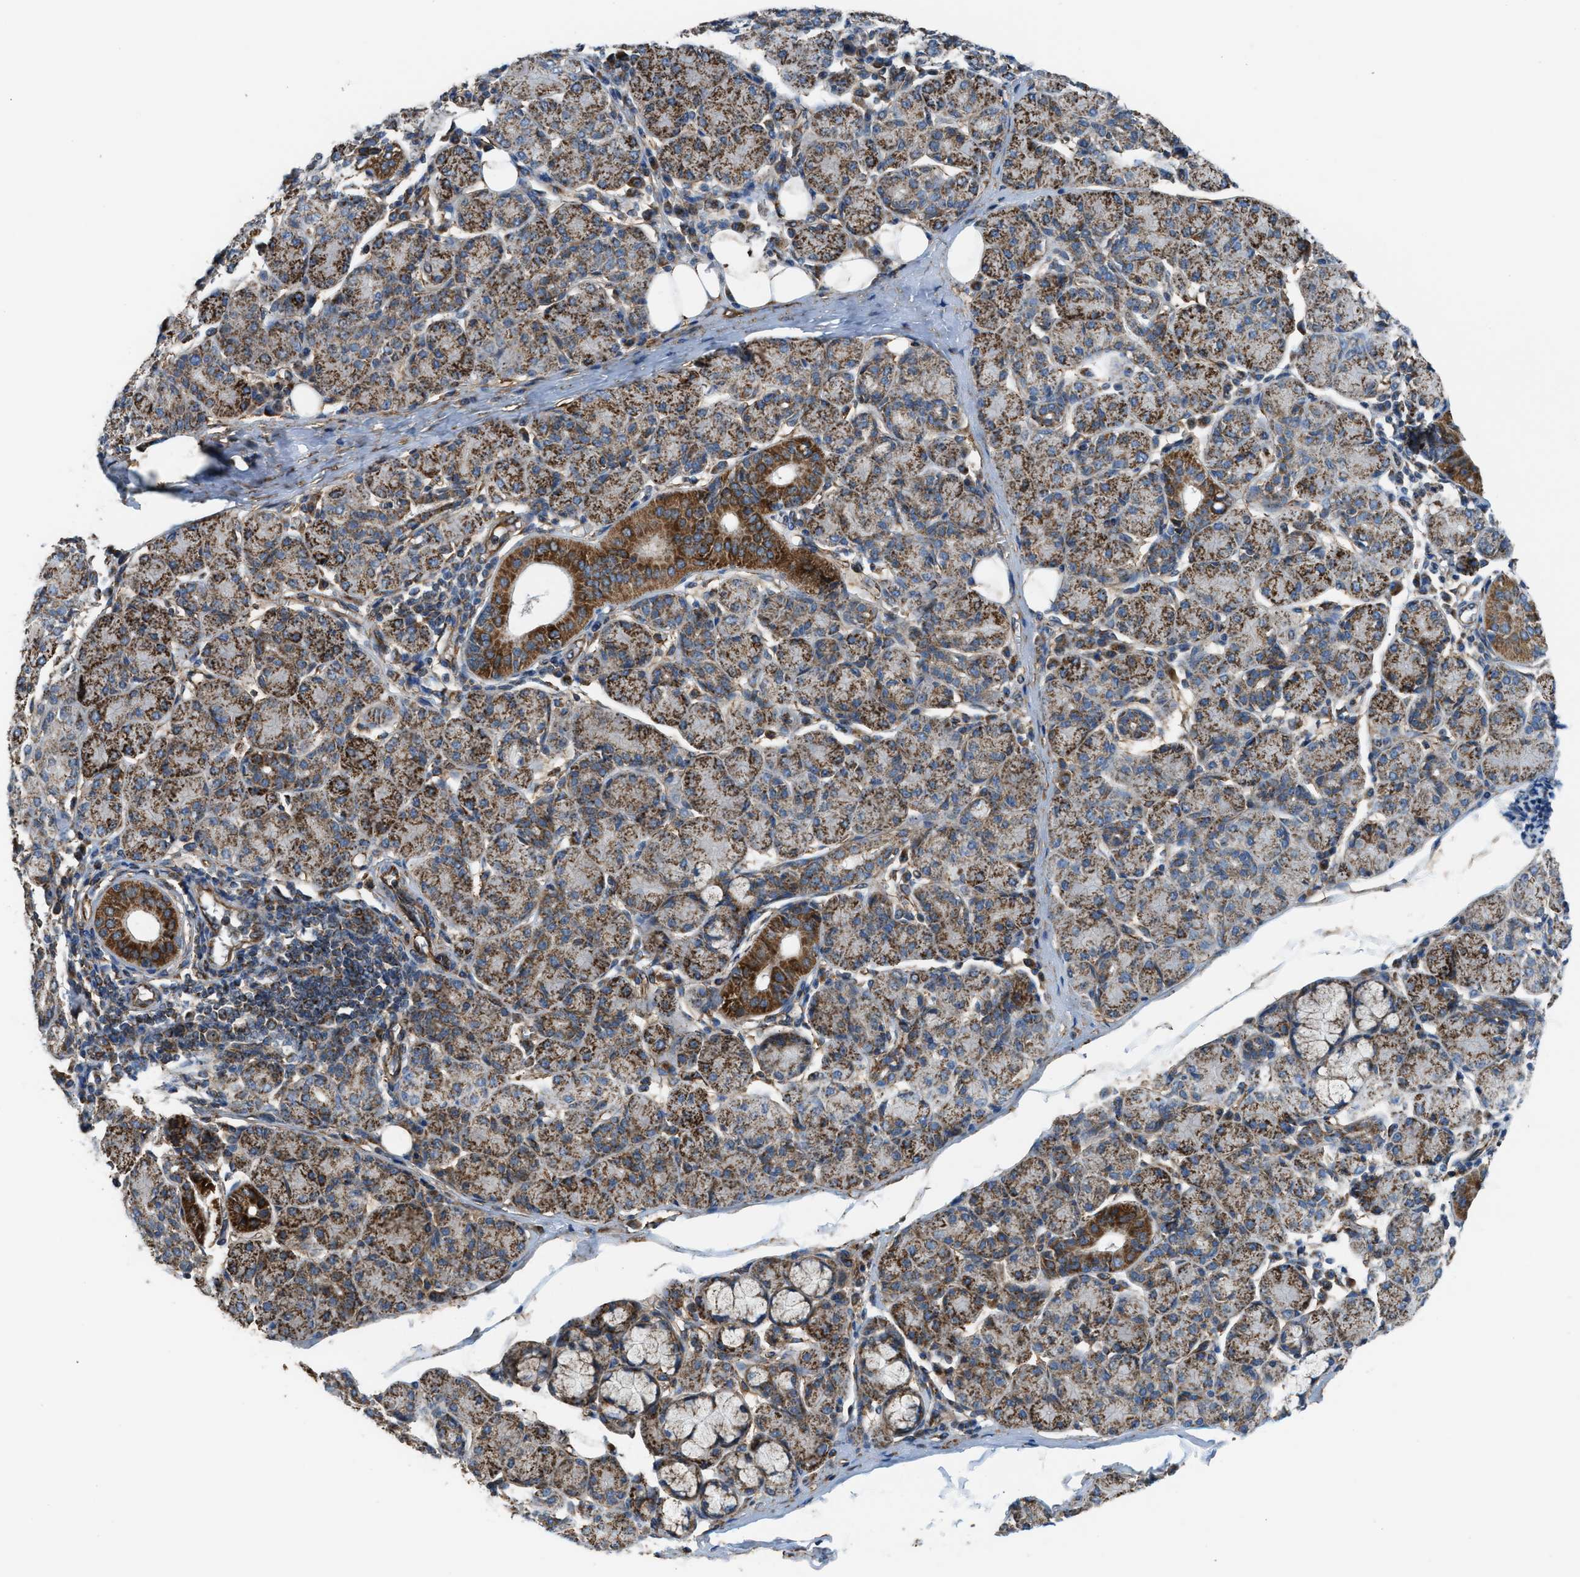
{"staining": {"intensity": "moderate", "quantity": ">75%", "location": "cytoplasmic/membranous"}, "tissue": "salivary gland", "cell_type": "Glandular cells", "image_type": "normal", "snomed": [{"axis": "morphology", "description": "Normal tissue, NOS"}, {"axis": "morphology", "description": "Inflammation, NOS"}, {"axis": "topography", "description": "Lymph node"}, {"axis": "topography", "description": "Salivary gland"}], "caption": "Salivary gland was stained to show a protein in brown. There is medium levels of moderate cytoplasmic/membranous expression in about >75% of glandular cells. (DAB (3,3'-diaminobenzidine) IHC with brightfield microscopy, high magnification).", "gene": "SLC10A3", "patient": {"sex": "male", "age": 3}}